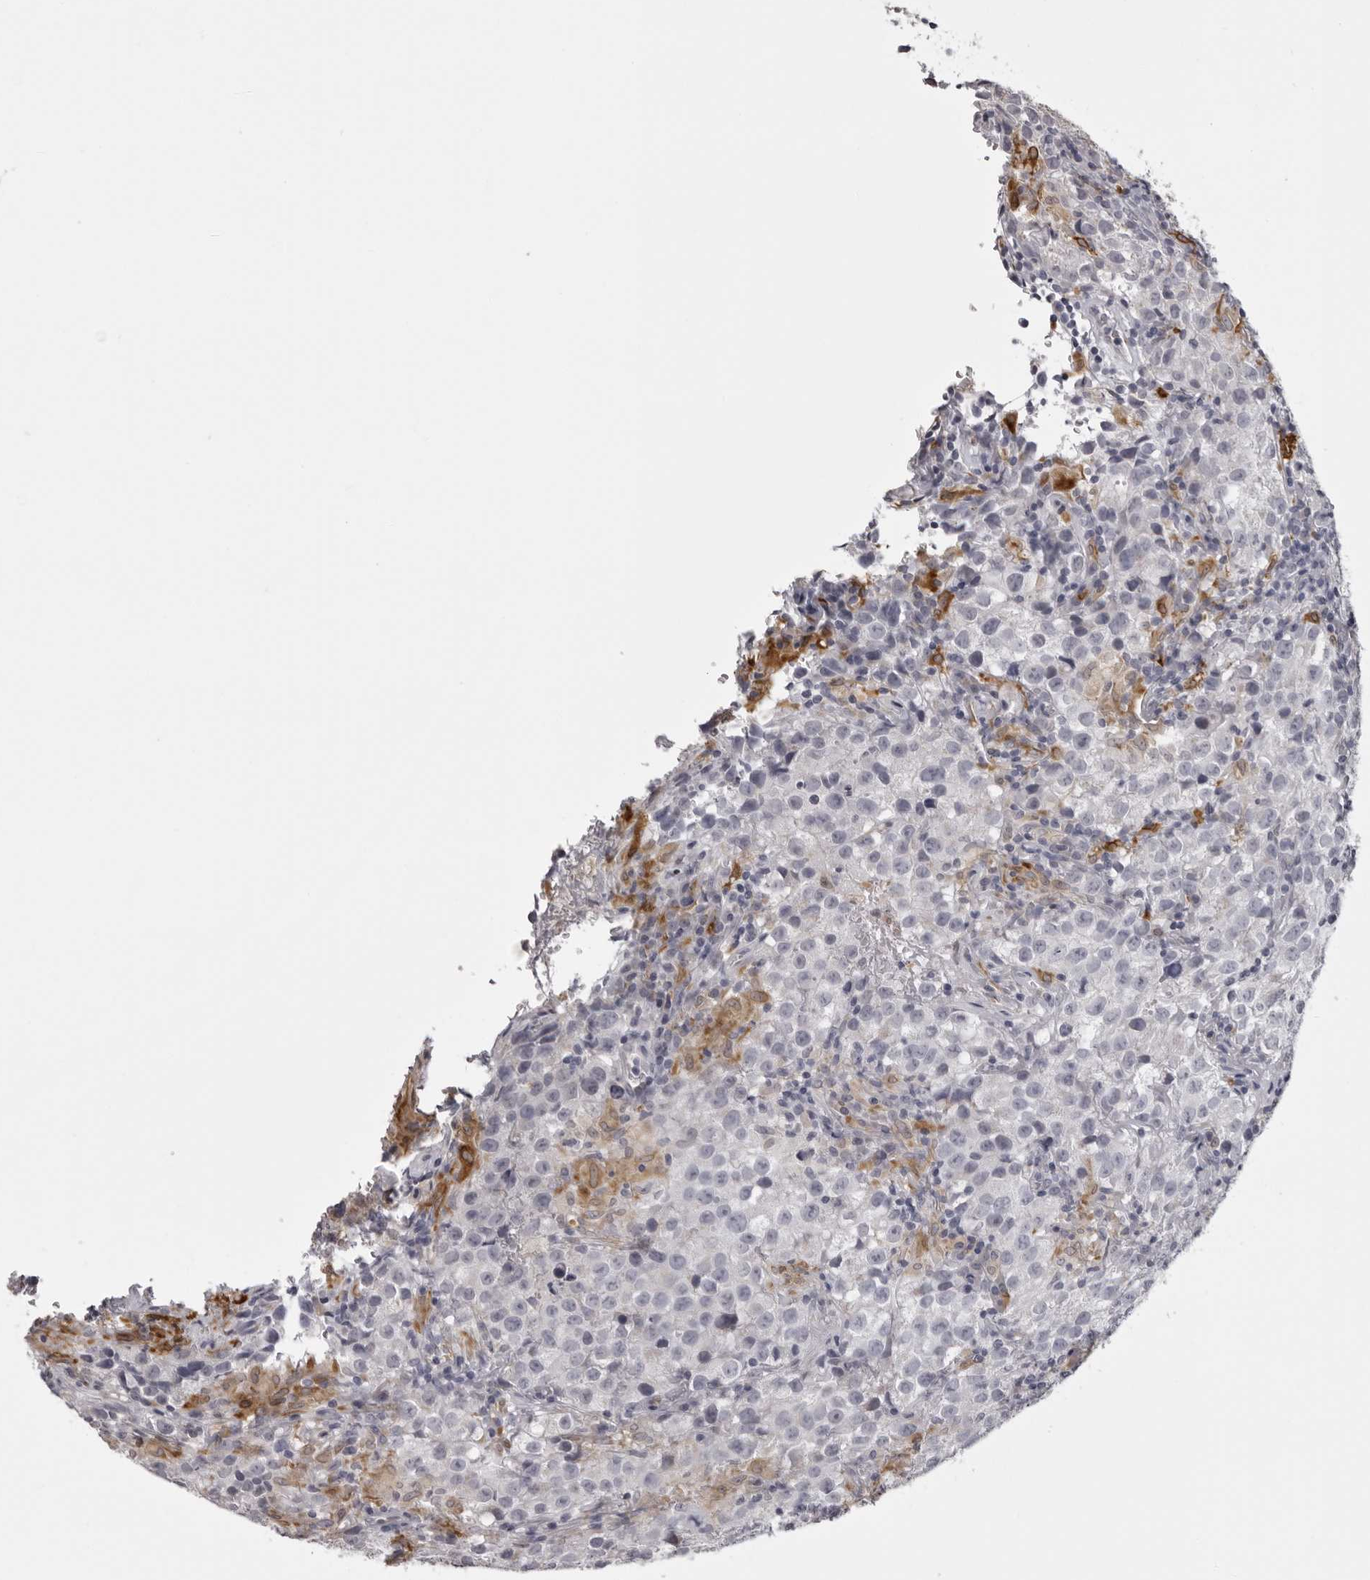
{"staining": {"intensity": "negative", "quantity": "none", "location": "none"}, "tissue": "testis cancer", "cell_type": "Tumor cells", "image_type": "cancer", "snomed": [{"axis": "morphology", "description": "Seminoma, NOS"}, {"axis": "morphology", "description": "Carcinoma, Embryonal, NOS"}, {"axis": "topography", "description": "Testis"}], "caption": "Immunohistochemistry (IHC) micrograph of neoplastic tissue: testis cancer stained with DAB reveals no significant protein positivity in tumor cells. Brightfield microscopy of IHC stained with DAB (brown) and hematoxylin (blue), captured at high magnification.", "gene": "NCEH1", "patient": {"sex": "male", "age": 43}}